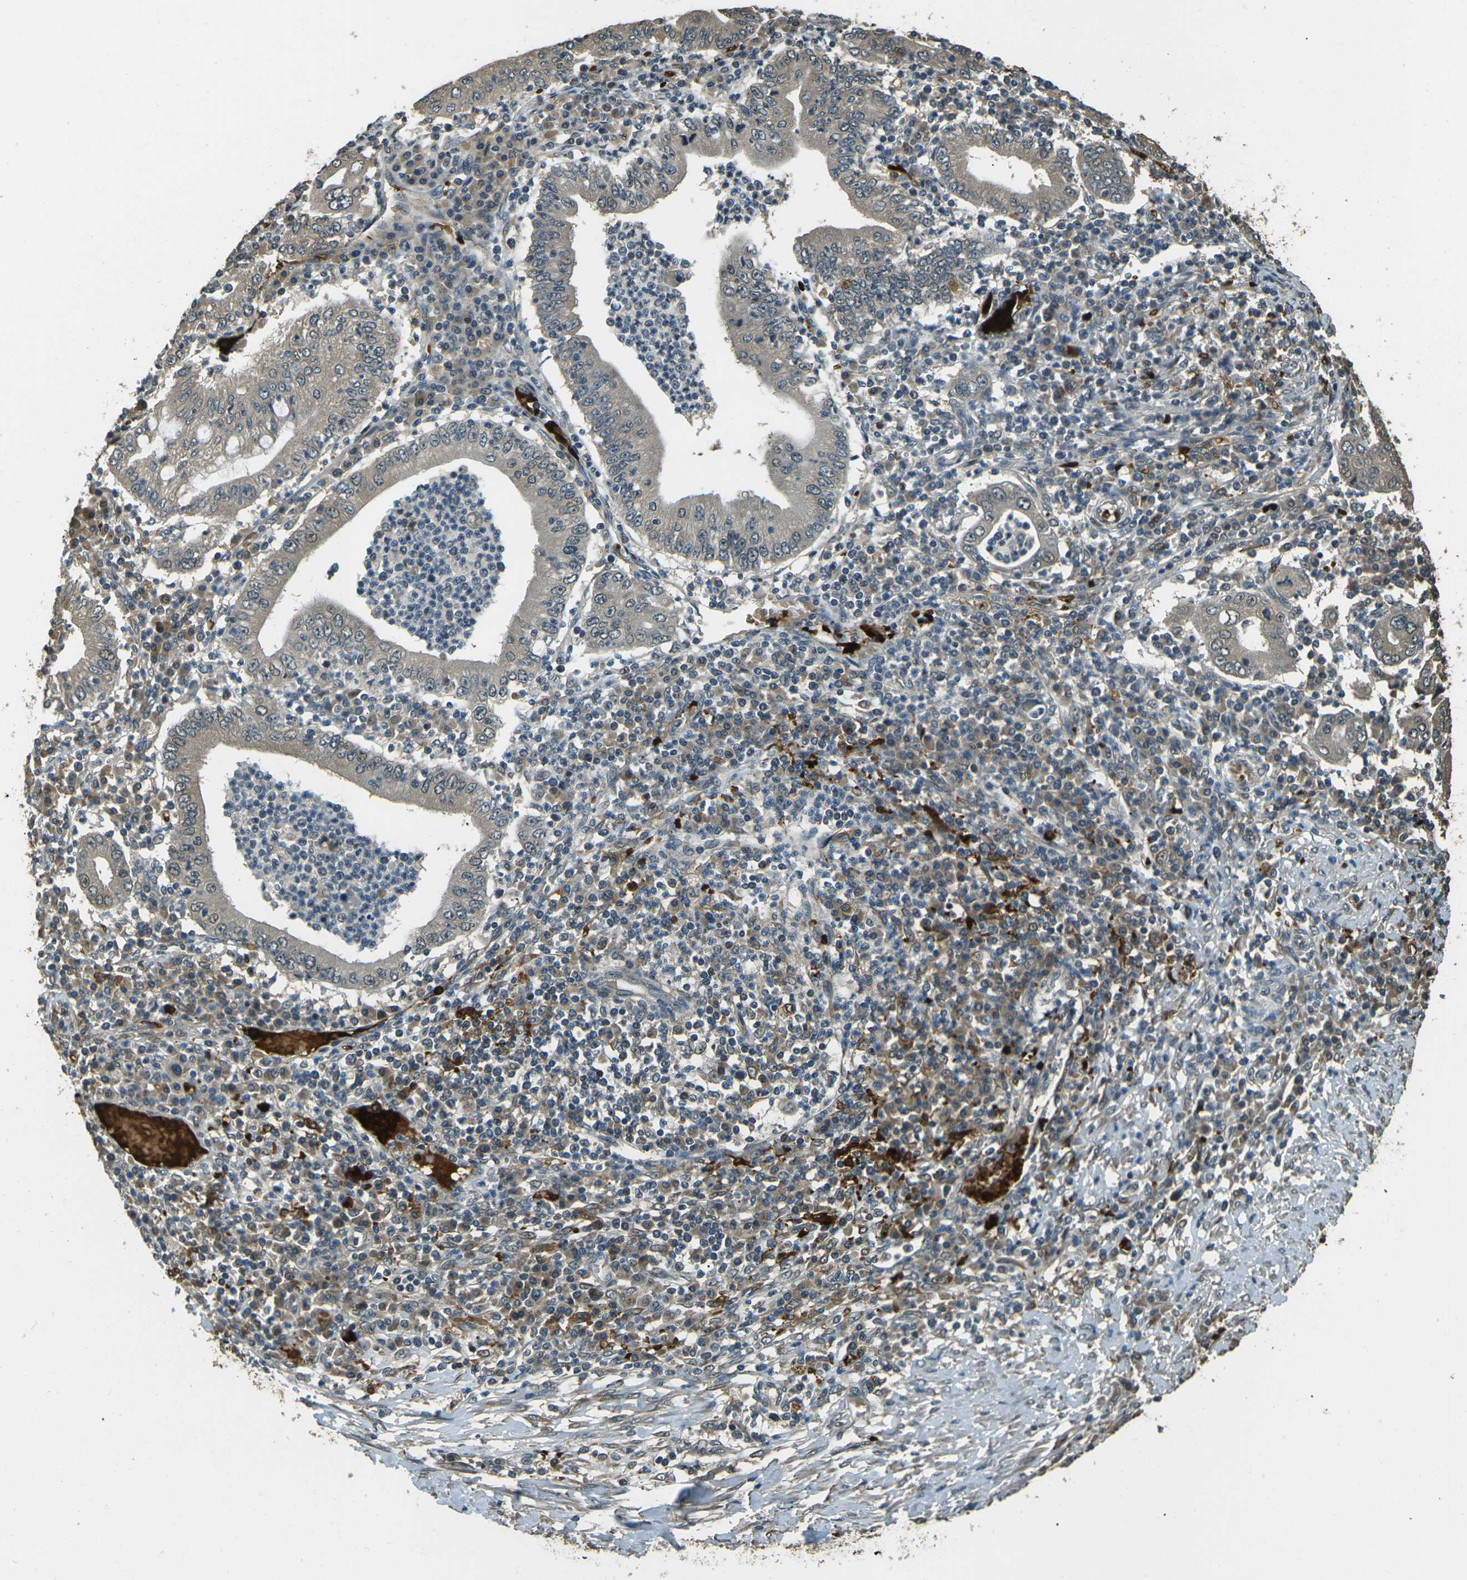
{"staining": {"intensity": "moderate", "quantity": "25%-75%", "location": "cytoplasmic/membranous"}, "tissue": "stomach cancer", "cell_type": "Tumor cells", "image_type": "cancer", "snomed": [{"axis": "morphology", "description": "Normal tissue, NOS"}, {"axis": "morphology", "description": "Adenocarcinoma, NOS"}, {"axis": "topography", "description": "Esophagus"}, {"axis": "topography", "description": "Stomach, upper"}, {"axis": "topography", "description": "Peripheral nerve tissue"}], "caption": "There is medium levels of moderate cytoplasmic/membranous expression in tumor cells of stomach cancer, as demonstrated by immunohistochemical staining (brown color).", "gene": "TOR1A", "patient": {"sex": "male", "age": 62}}